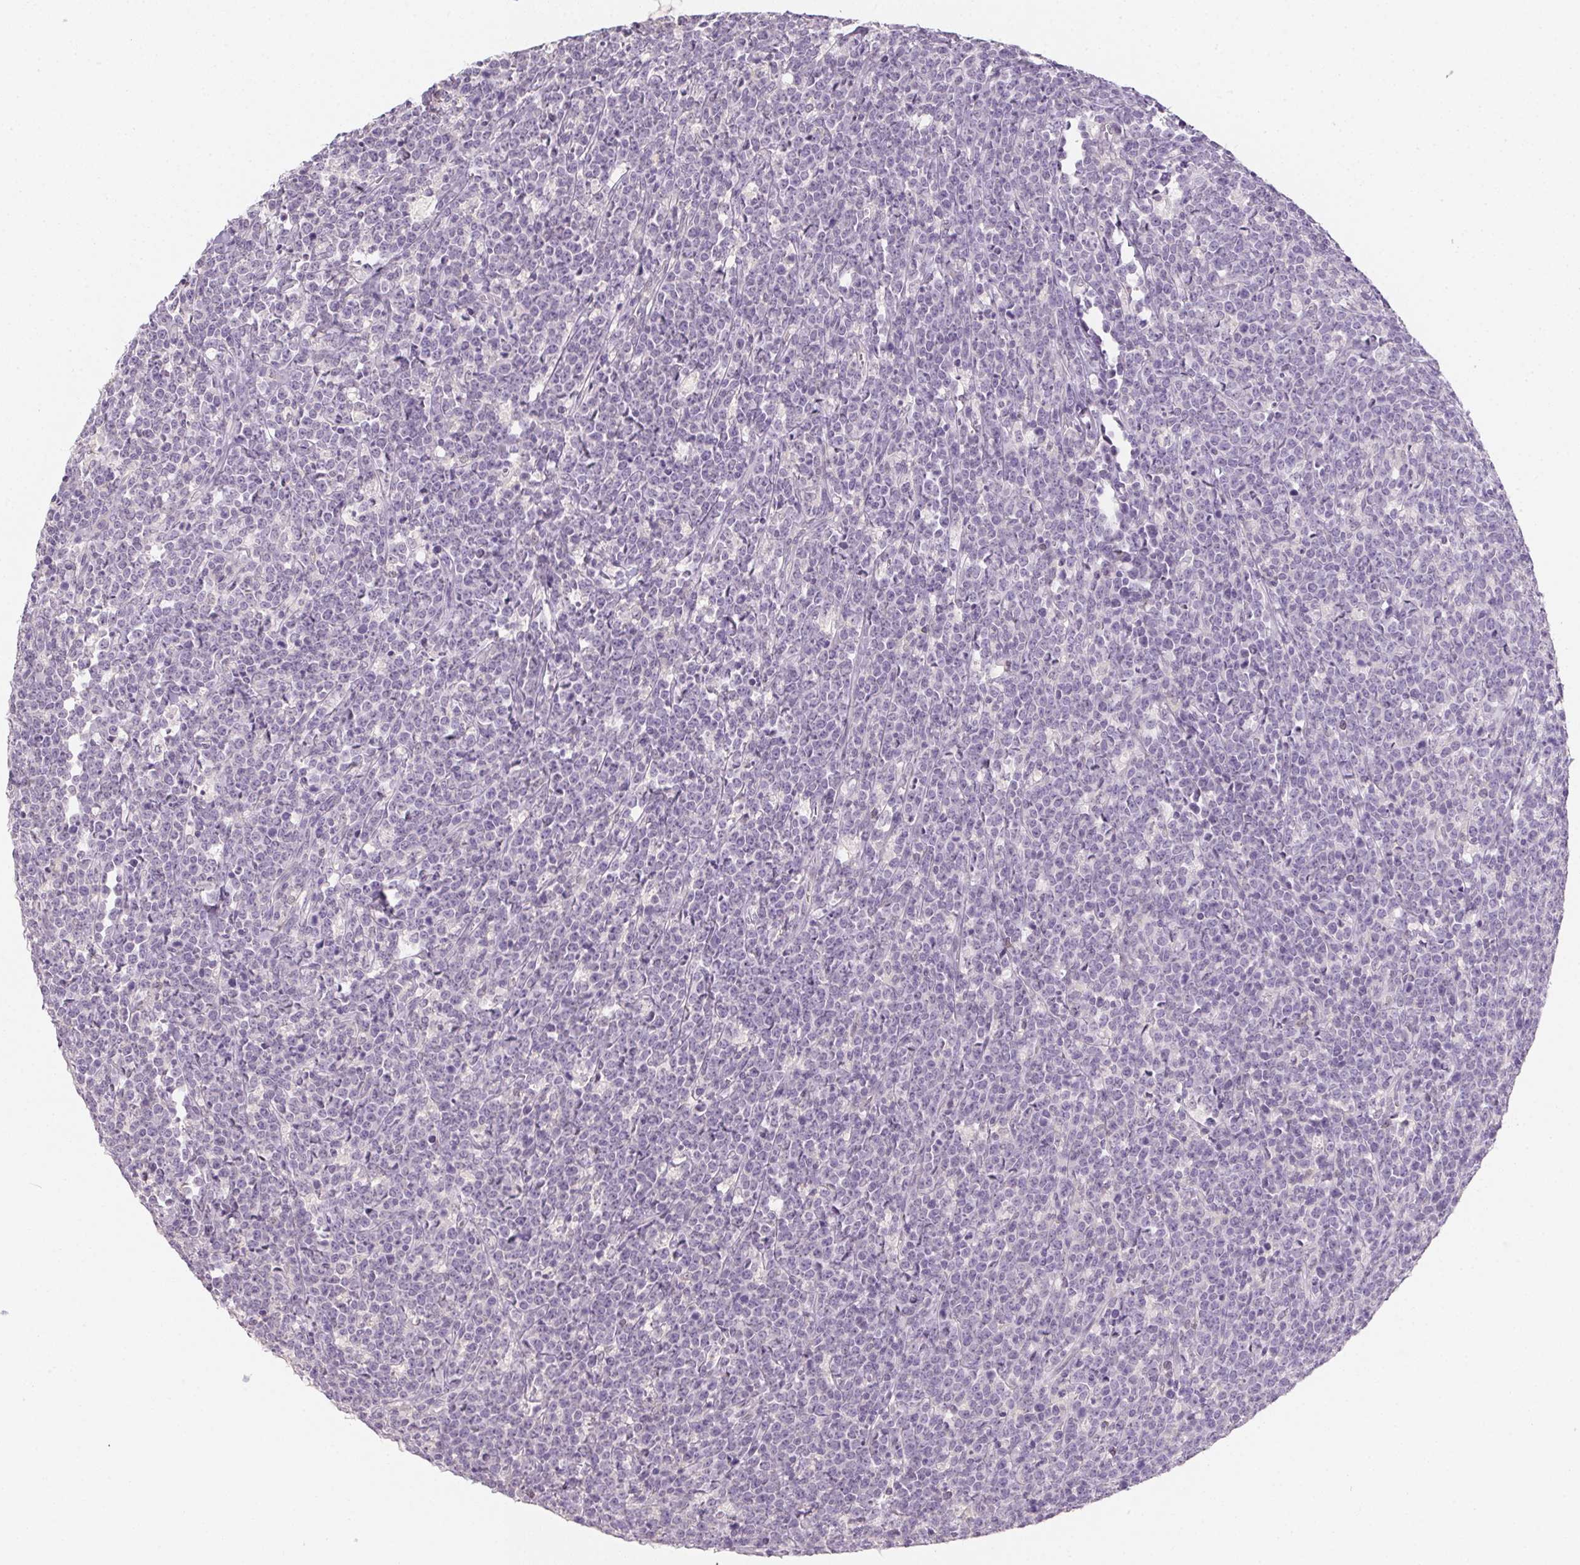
{"staining": {"intensity": "negative", "quantity": "none", "location": "none"}, "tissue": "lymphoma", "cell_type": "Tumor cells", "image_type": "cancer", "snomed": [{"axis": "morphology", "description": "Malignant lymphoma, non-Hodgkin's type, High grade"}, {"axis": "topography", "description": "Small intestine"}], "caption": "IHC micrograph of human lymphoma stained for a protein (brown), which shows no expression in tumor cells.", "gene": "ZBBX", "patient": {"sex": "female", "age": 56}}